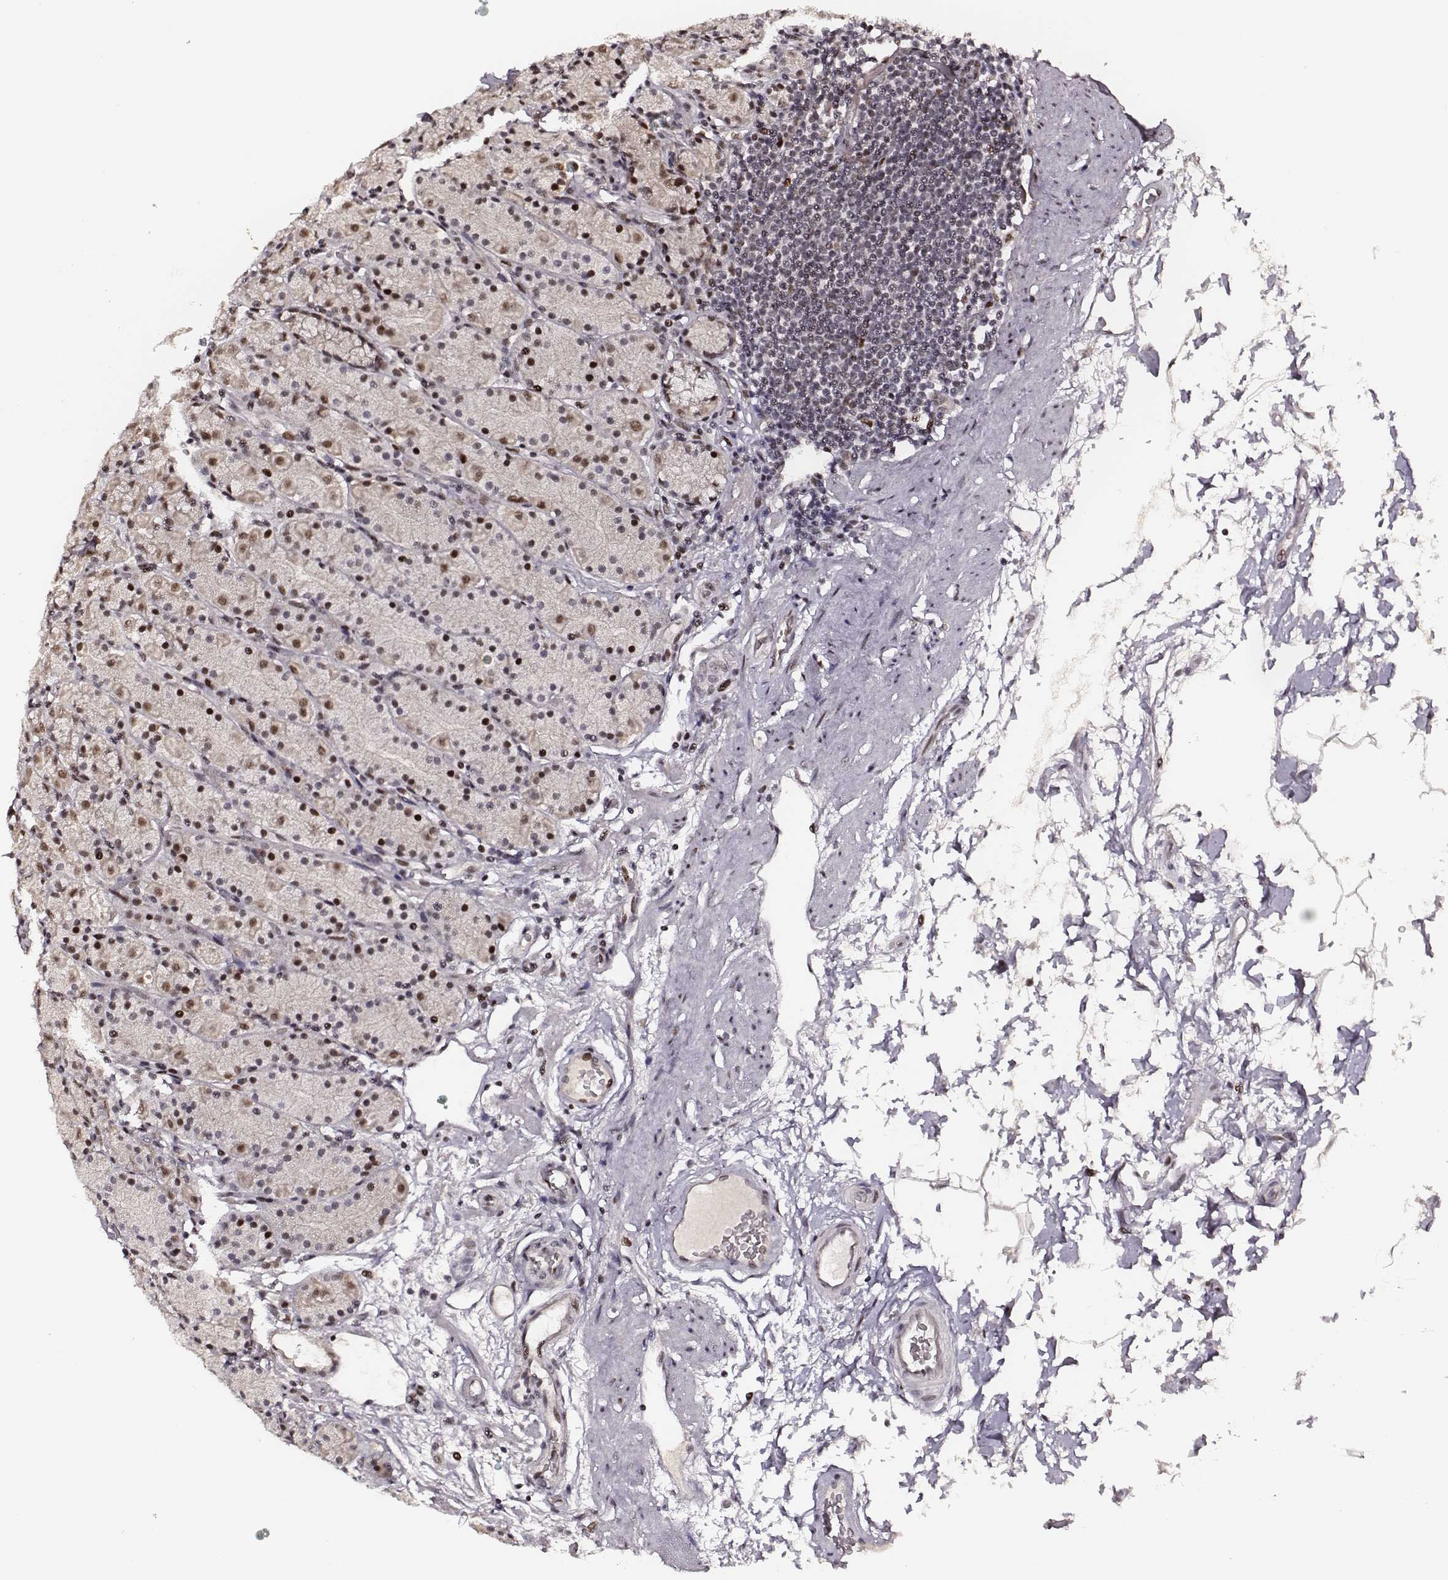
{"staining": {"intensity": "strong", "quantity": ">75%", "location": "nuclear"}, "tissue": "stomach", "cell_type": "Glandular cells", "image_type": "normal", "snomed": [{"axis": "morphology", "description": "Normal tissue, NOS"}, {"axis": "topography", "description": "Stomach, upper"}, {"axis": "topography", "description": "Stomach"}], "caption": "A high-resolution photomicrograph shows immunohistochemistry (IHC) staining of benign stomach, which demonstrates strong nuclear expression in about >75% of glandular cells. Using DAB (brown) and hematoxylin (blue) stains, captured at high magnification using brightfield microscopy.", "gene": "PPARA", "patient": {"sex": "male", "age": 62}}